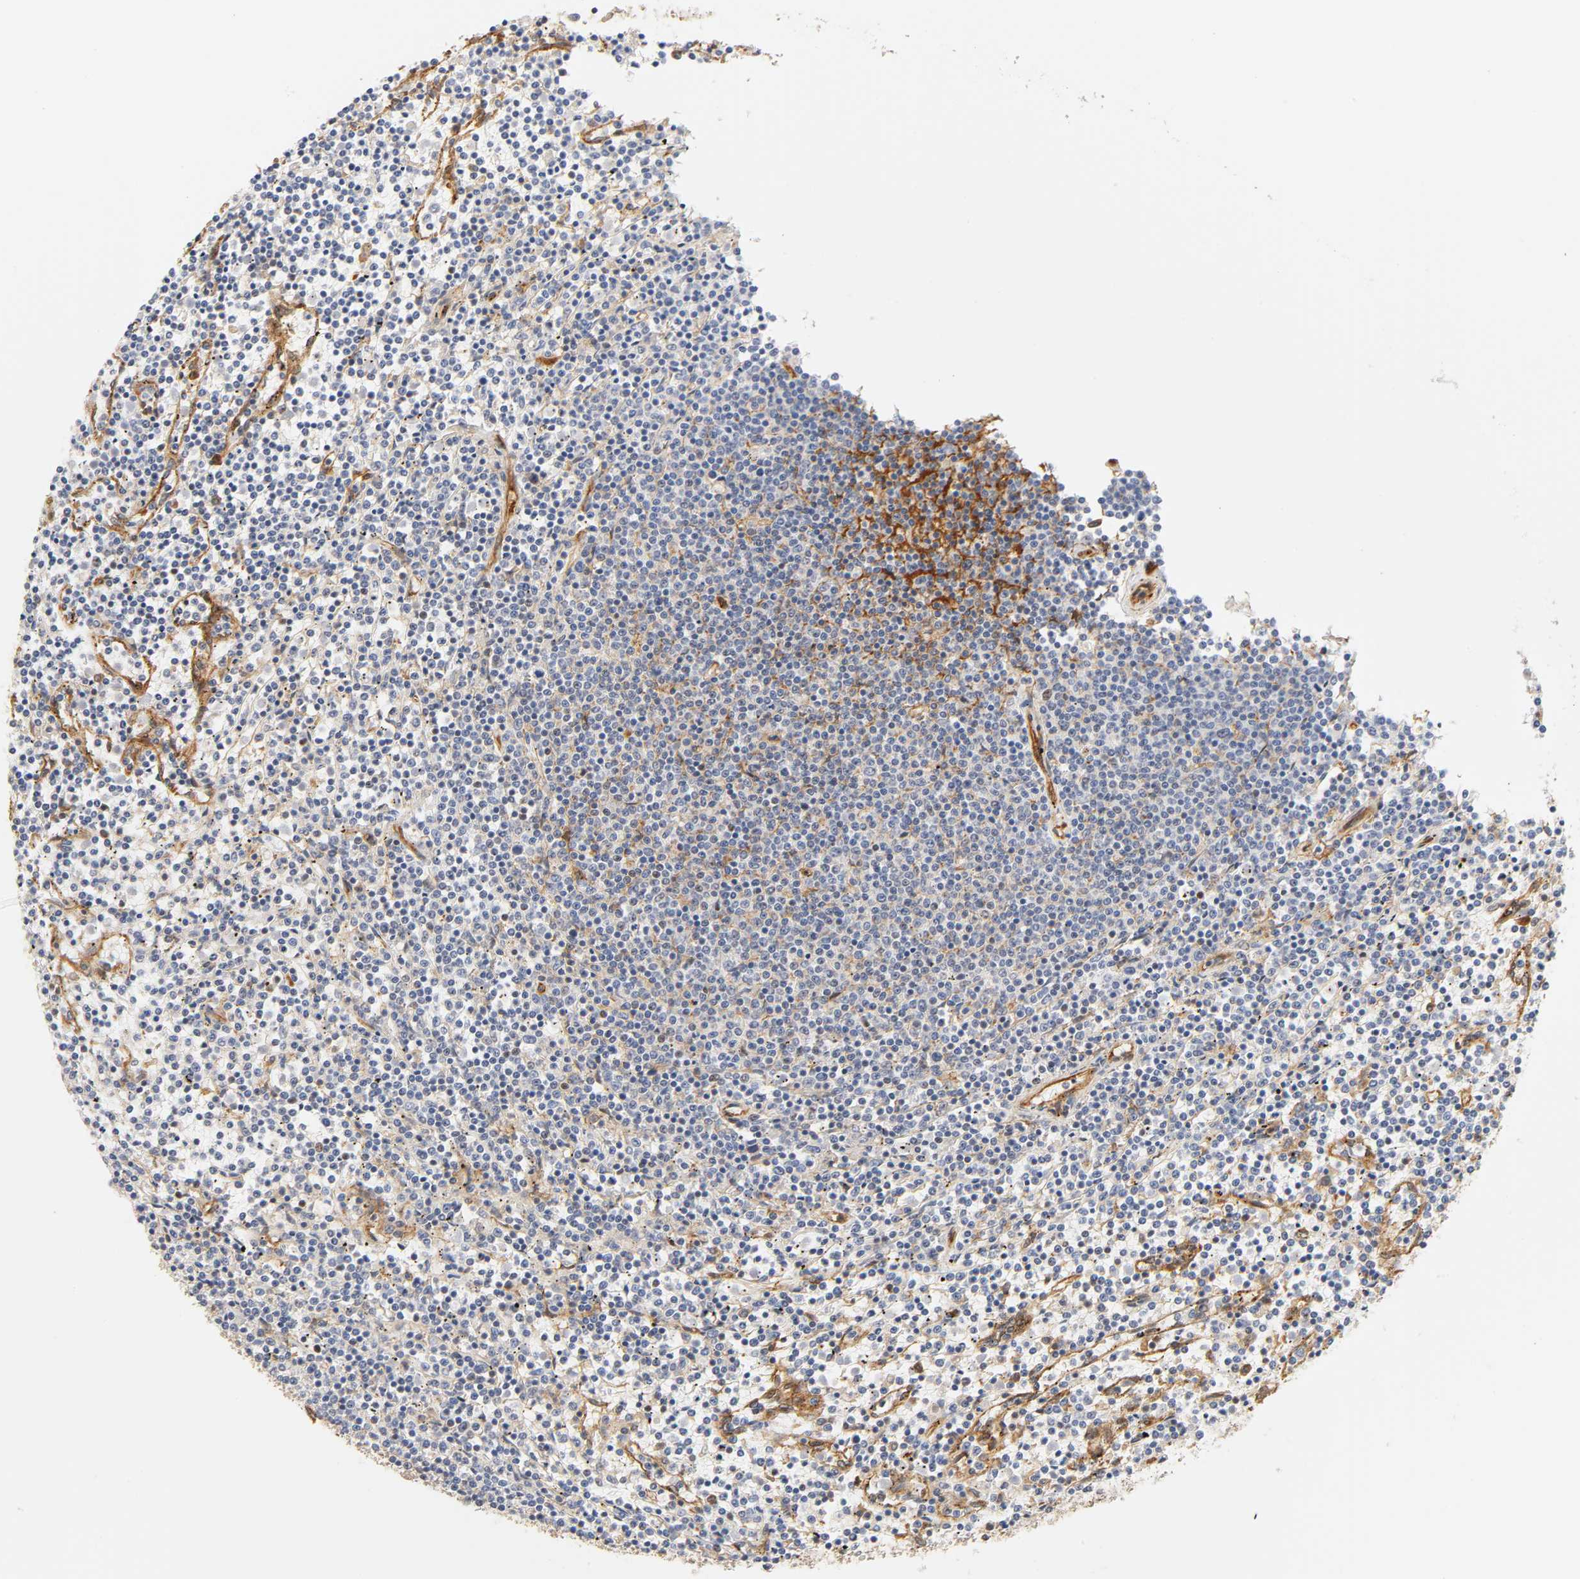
{"staining": {"intensity": "weak", "quantity": "<25%", "location": "cytoplasmic/membranous"}, "tissue": "lymphoma", "cell_type": "Tumor cells", "image_type": "cancer", "snomed": [{"axis": "morphology", "description": "Malignant lymphoma, non-Hodgkin's type, Low grade"}, {"axis": "topography", "description": "Spleen"}], "caption": "High magnification brightfield microscopy of lymphoma stained with DAB (brown) and counterstained with hematoxylin (blue): tumor cells show no significant expression. Nuclei are stained in blue.", "gene": "PLD1", "patient": {"sex": "female", "age": 50}}